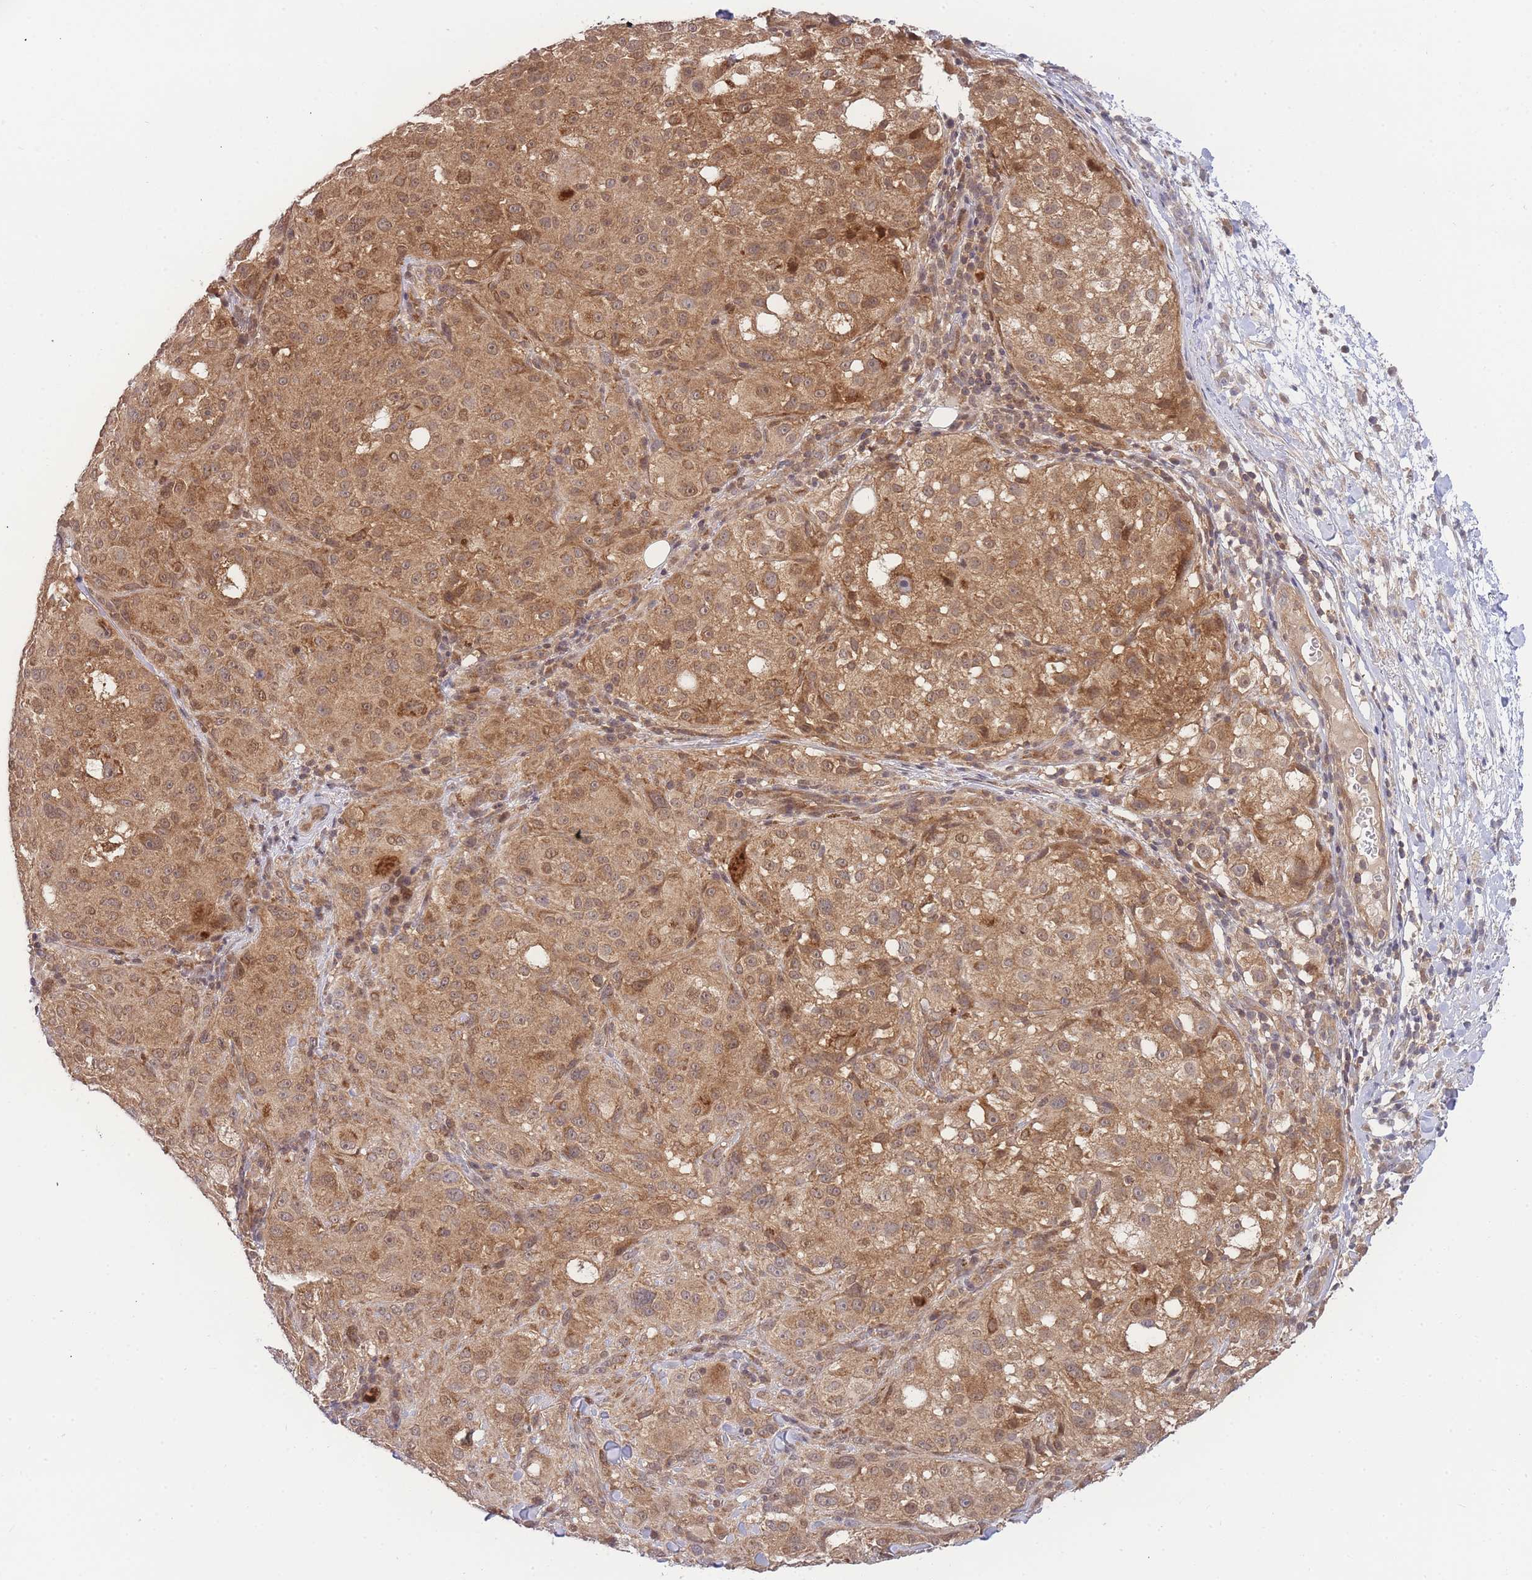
{"staining": {"intensity": "moderate", "quantity": ">75%", "location": "cytoplasmic/membranous,nuclear"}, "tissue": "melanoma", "cell_type": "Tumor cells", "image_type": "cancer", "snomed": [{"axis": "morphology", "description": "Necrosis, NOS"}, {"axis": "morphology", "description": "Malignant melanoma, NOS"}, {"axis": "topography", "description": "Skin"}], "caption": "A brown stain shows moderate cytoplasmic/membranous and nuclear expression of a protein in human melanoma tumor cells. Ihc stains the protein of interest in brown and the nuclei are stained blue.", "gene": "KIAA1191", "patient": {"sex": "female", "age": 87}}